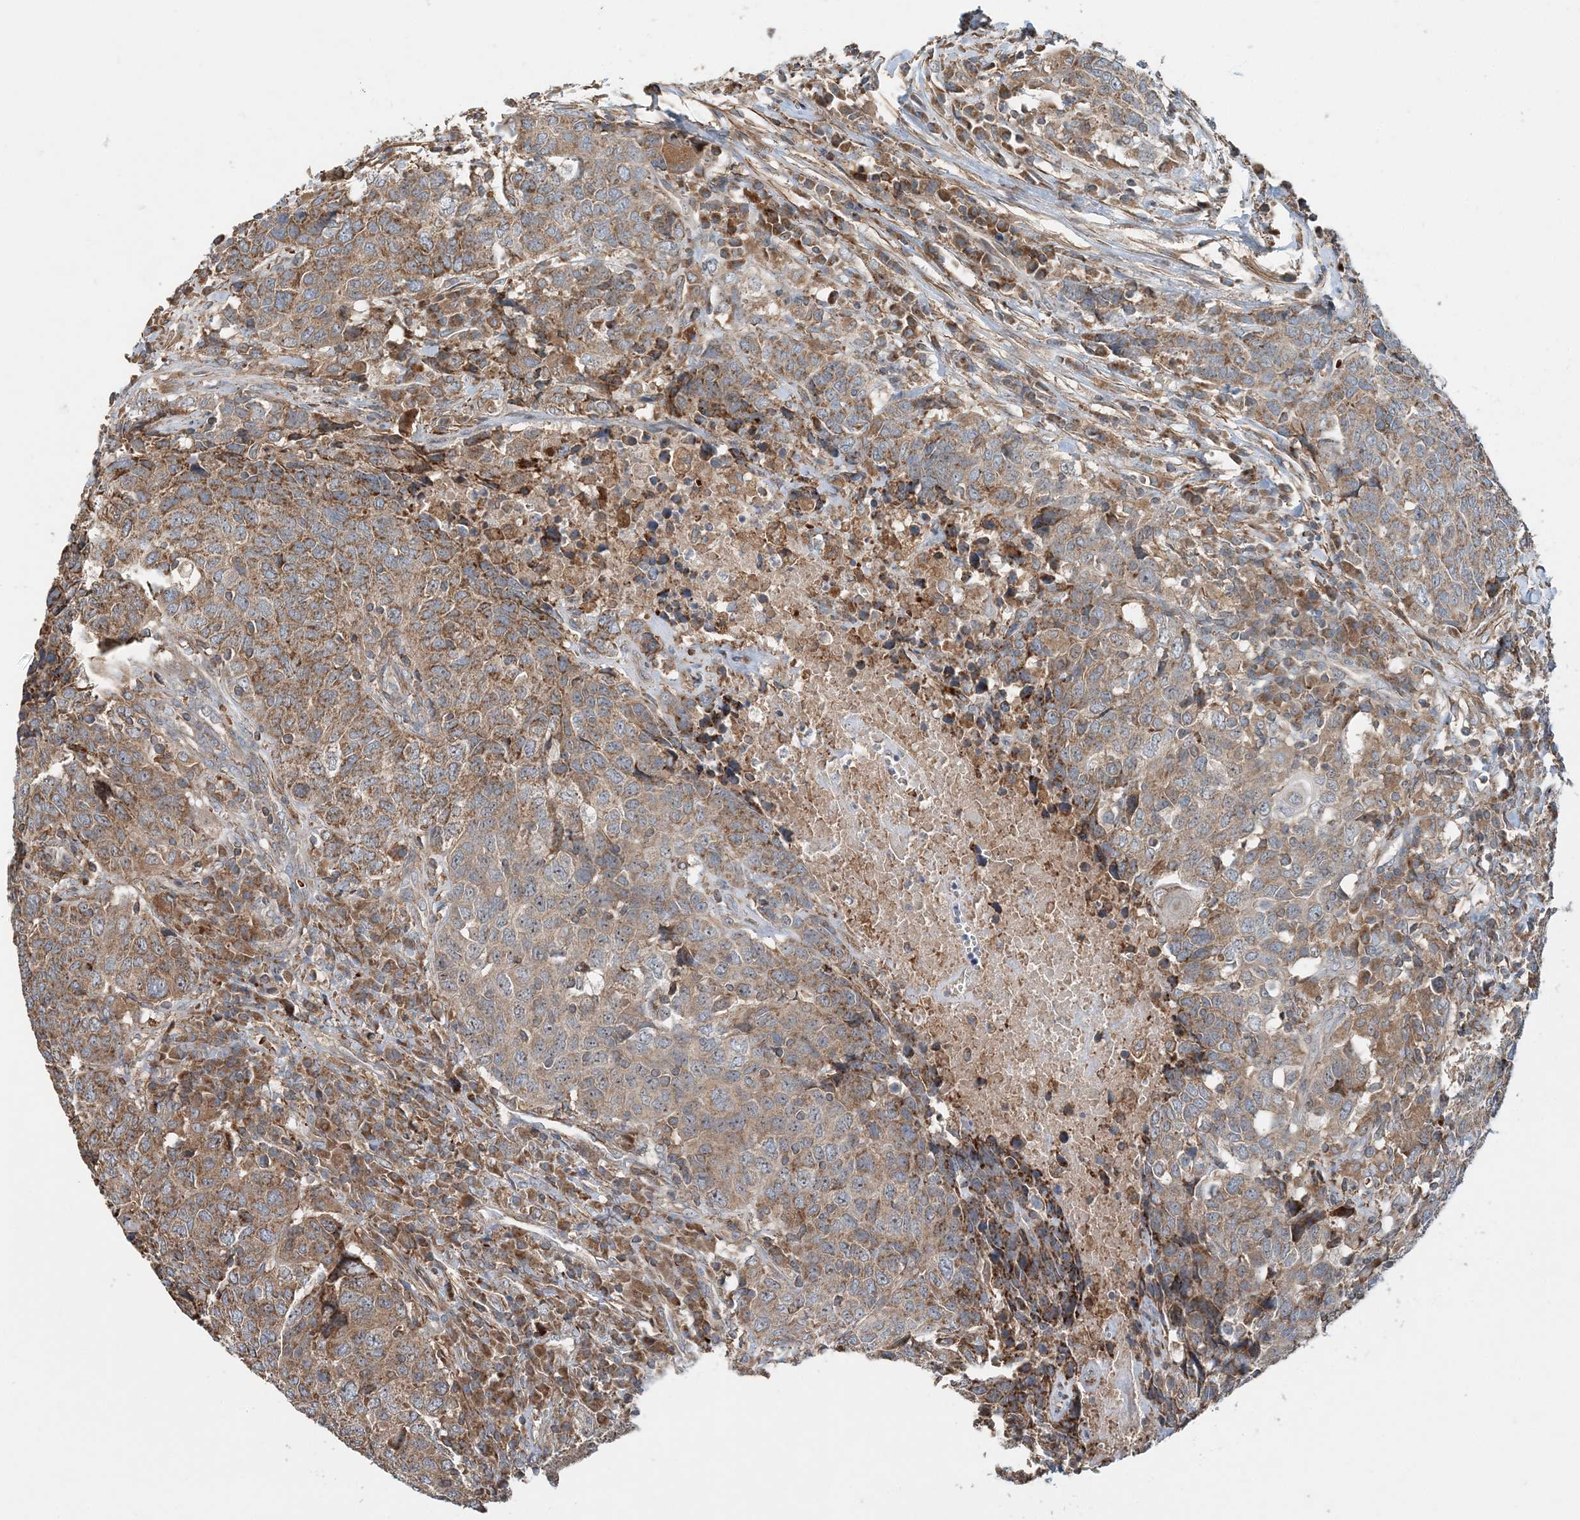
{"staining": {"intensity": "moderate", "quantity": ">75%", "location": "cytoplasmic/membranous"}, "tissue": "head and neck cancer", "cell_type": "Tumor cells", "image_type": "cancer", "snomed": [{"axis": "morphology", "description": "Squamous cell carcinoma, NOS"}, {"axis": "topography", "description": "Head-Neck"}], "caption": "High-magnification brightfield microscopy of squamous cell carcinoma (head and neck) stained with DAB (3,3'-diaminobenzidine) (brown) and counterstained with hematoxylin (blue). tumor cells exhibit moderate cytoplasmic/membranous expression is appreciated in approximately>75% of cells.", "gene": "TTI1", "patient": {"sex": "male", "age": 66}}